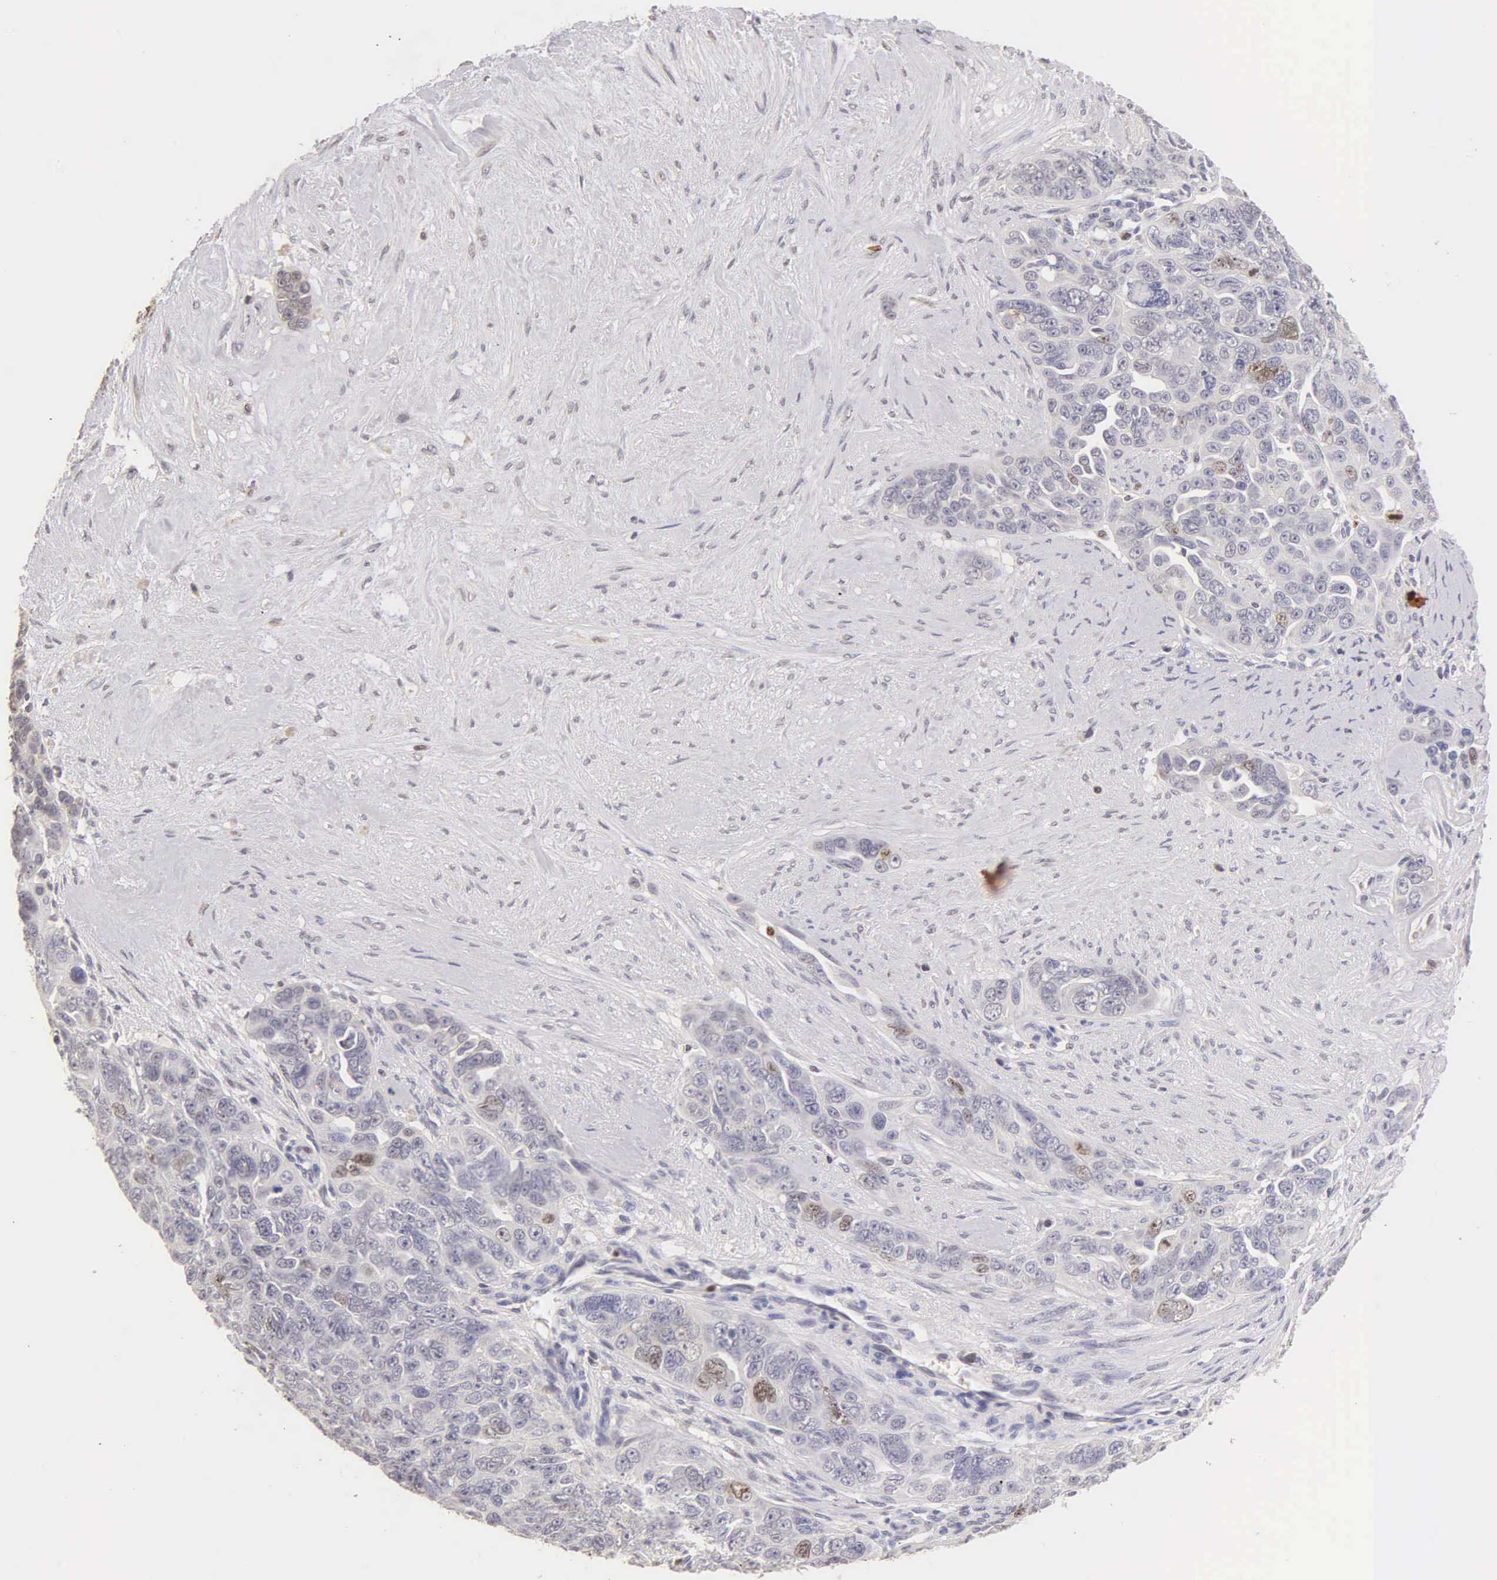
{"staining": {"intensity": "moderate", "quantity": "<25%", "location": "nuclear"}, "tissue": "ovarian cancer", "cell_type": "Tumor cells", "image_type": "cancer", "snomed": [{"axis": "morphology", "description": "Cystadenocarcinoma, serous, NOS"}, {"axis": "topography", "description": "Ovary"}], "caption": "Ovarian cancer stained with a protein marker displays moderate staining in tumor cells.", "gene": "MKI67", "patient": {"sex": "female", "age": 63}}